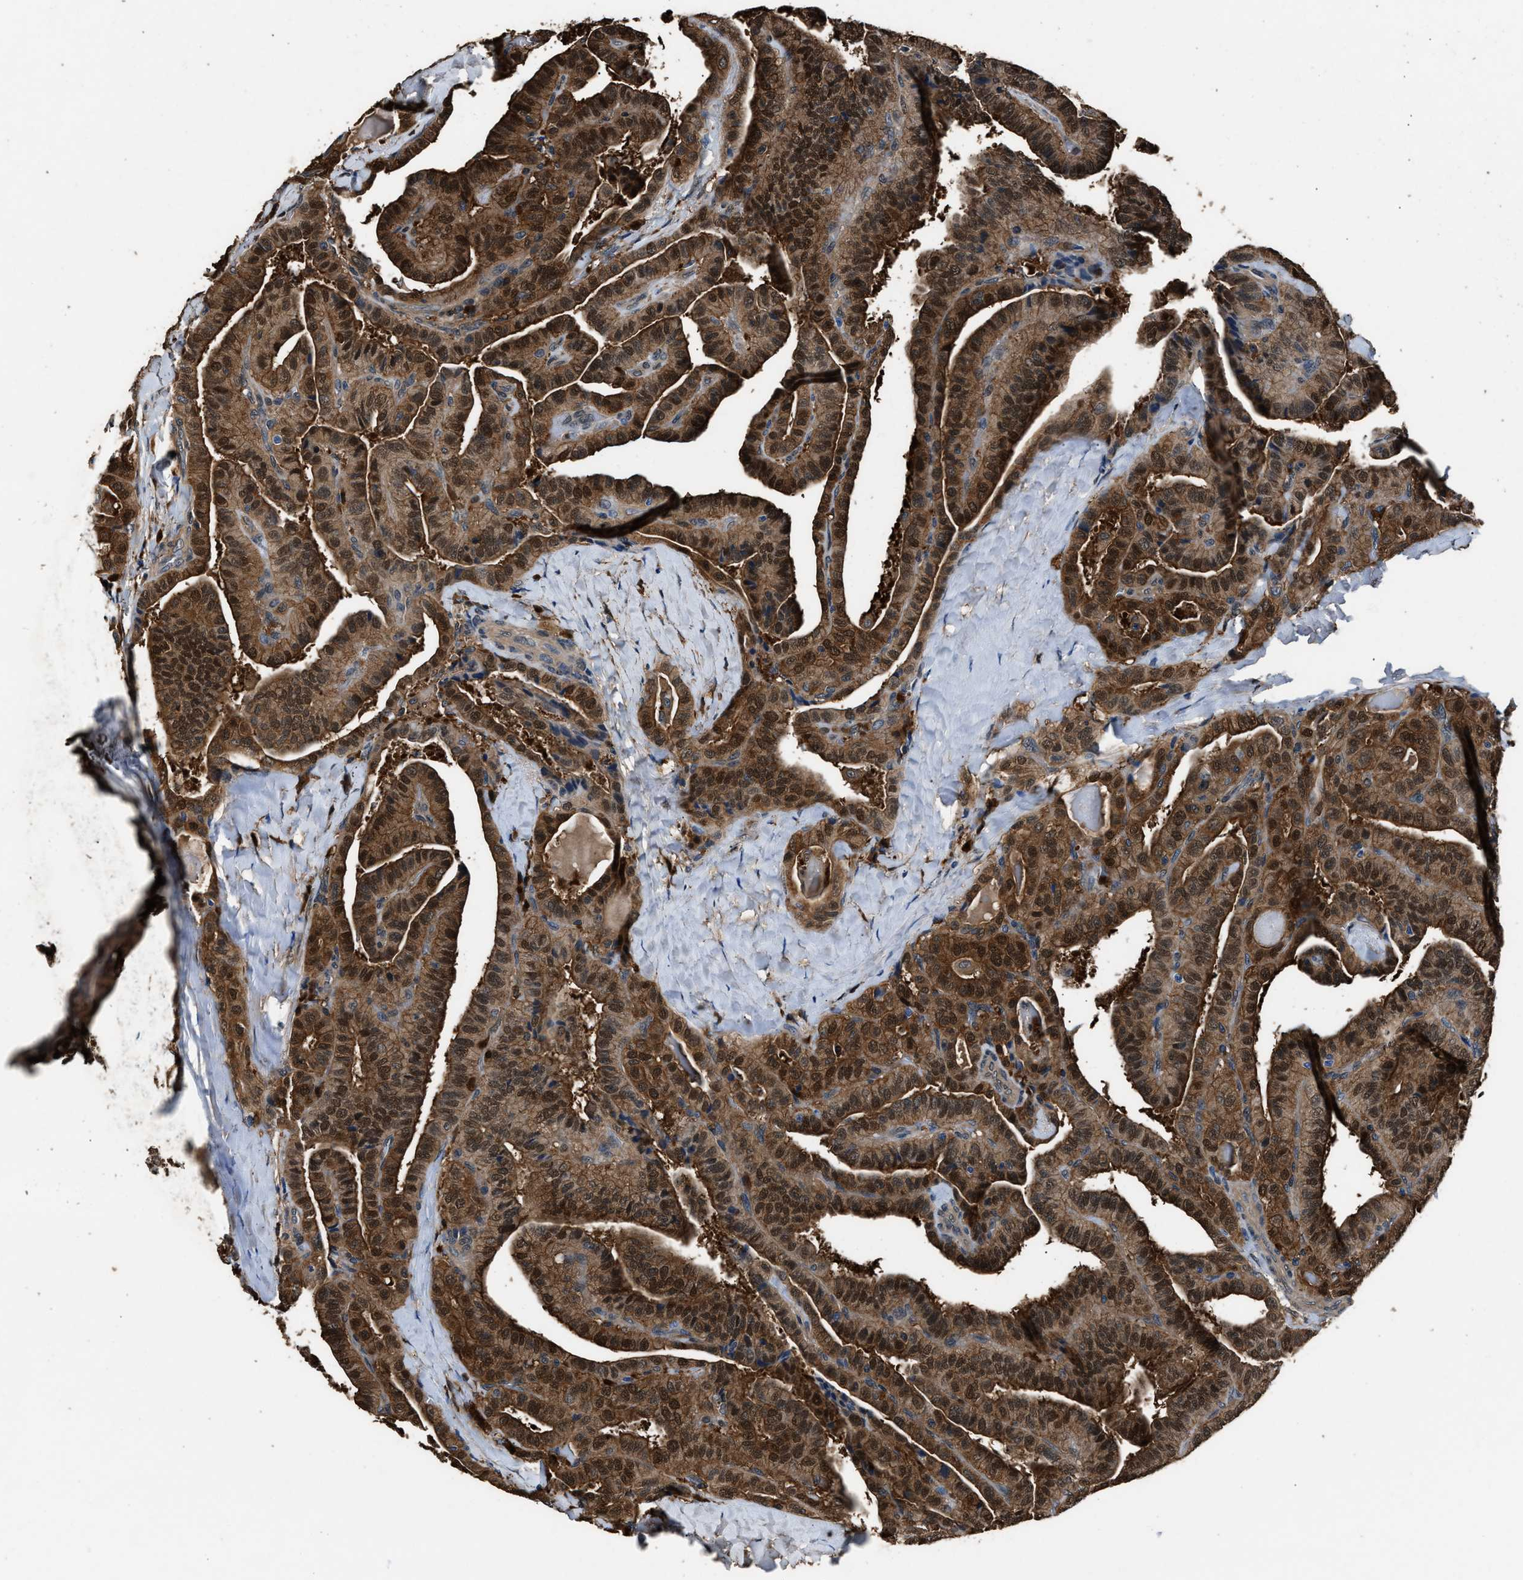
{"staining": {"intensity": "moderate", "quantity": ">75%", "location": "cytoplasmic/membranous,nuclear"}, "tissue": "thyroid cancer", "cell_type": "Tumor cells", "image_type": "cancer", "snomed": [{"axis": "morphology", "description": "Papillary adenocarcinoma, NOS"}, {"axis": "topography", "description": "Thyroid gland"}], "caption": "A brown stain shows moderate cytoplasmic/membranous and nuclear positivity of a protein in thyroid cancer tumor cells.", "gene": "GSTP1", "patient": {"sex": "male", "age": 77}}